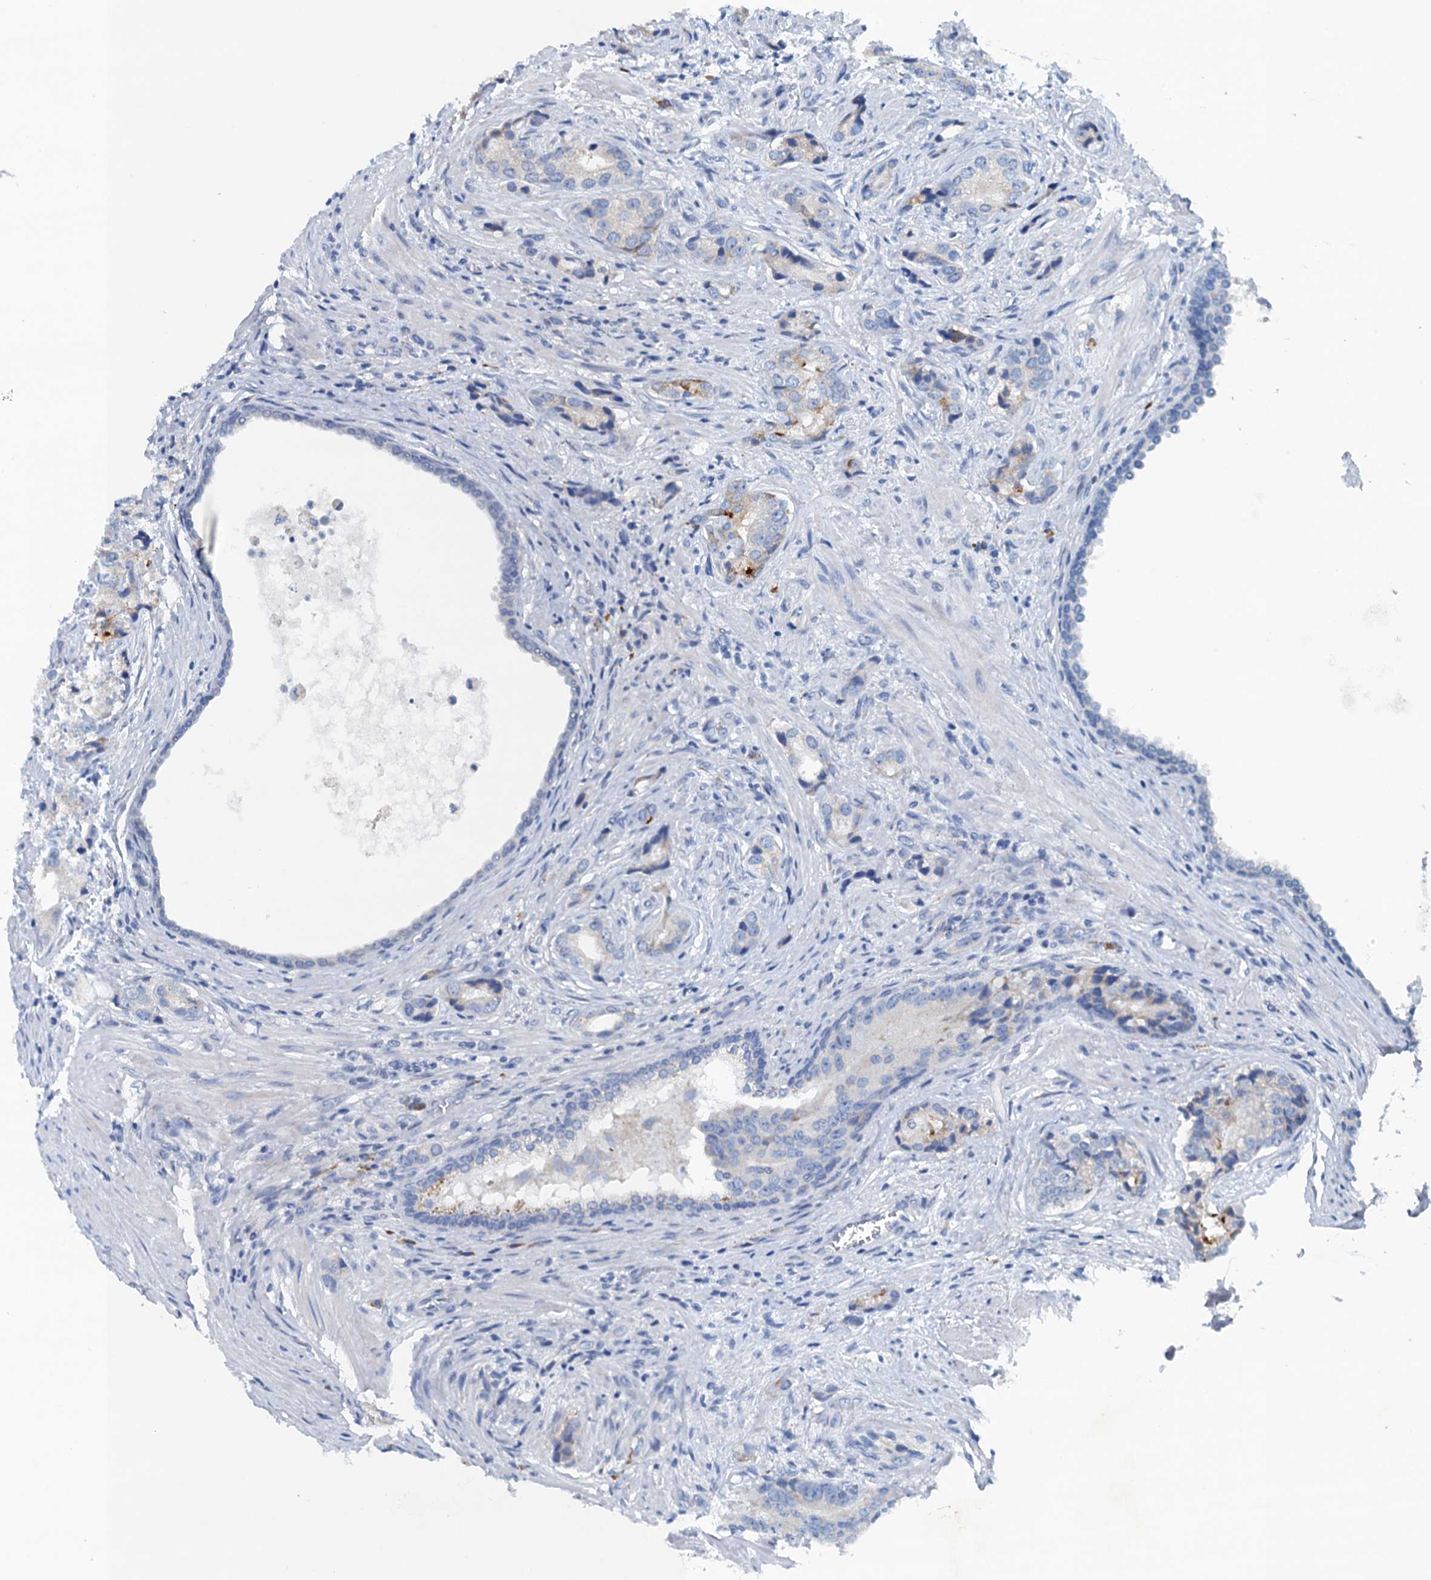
{"staining": {"intensity": "strong", "quantity": "<25%", "location": "cytoplasmic/membranous"}, "tissue": "prostate cancer", "cell_type": "Tumor cells", "image_type": "cancer", "snomed": [{"axis": "morphology", "description": "Adenocarcinoma, Low grade"}, {"axis": "topography", "description": "Prostate"}], "caption": "Tumor cells display medium levels of strong cytoplasmic/membranous expression in about <25% of cells in low-grade adenocarcinoma (prostate).", "gene": "CBLIF", "patient": {"sex": "male", "age": 71}}